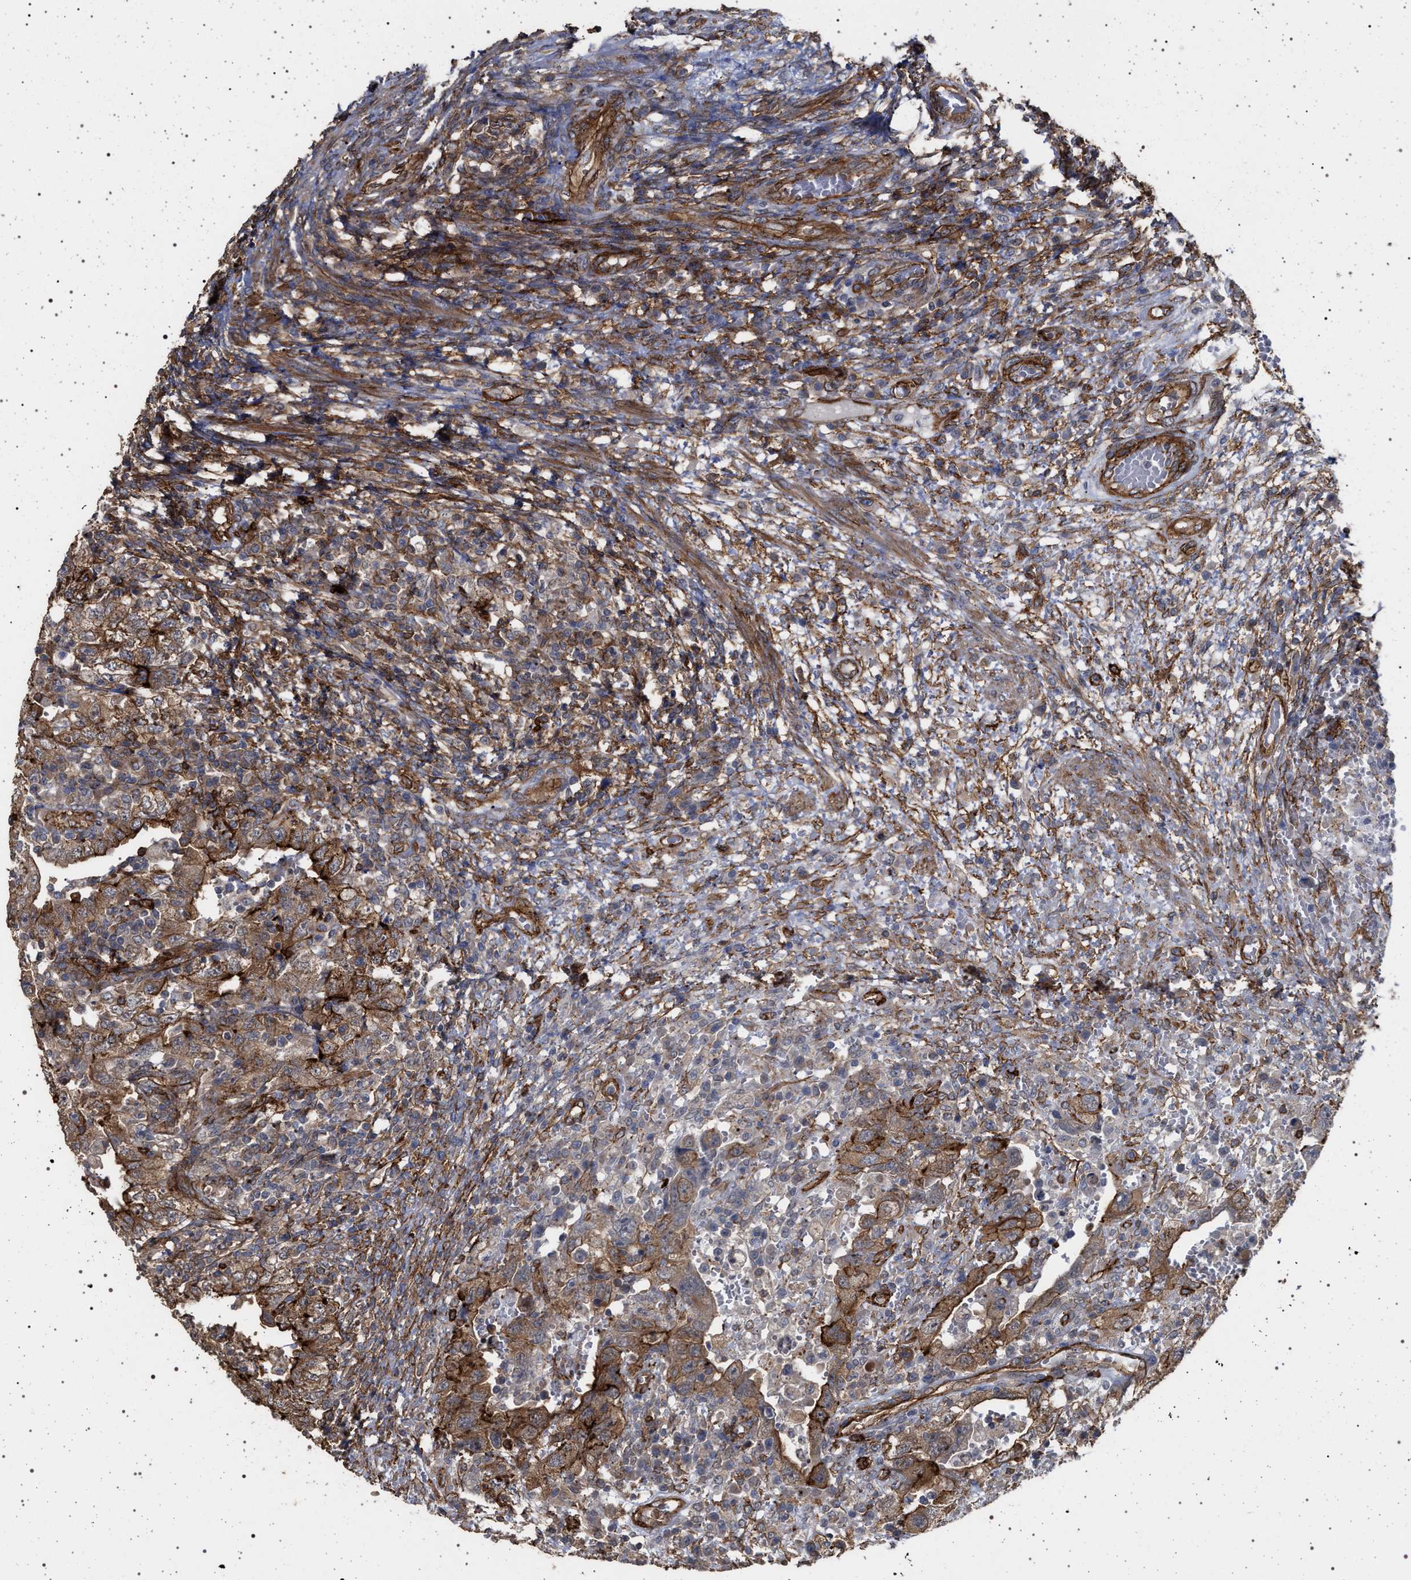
{"staining": {"intensity": "moderate", "quantity": "25%-75%", "location": "cytoplasmic/membranous"}, "tissue": "testis cancer", "cell_type": "Tumor cells", "image_type": "cancer", "snomed": [{"axis": "morphology", "description": "Carcinoma, Embryonal, NOS"}, {"axis": "topography", "description": "Testis"}], "caption": "Approximately 25%-75% of tumor cells in embryonal carcinoma (testis) exhibit moderate cytoplasmic/membranous protein expression as visualized by brown immunohistochemical staining.", "gene": "IFT20", "patient": {"sex": "male", "age": 26}}